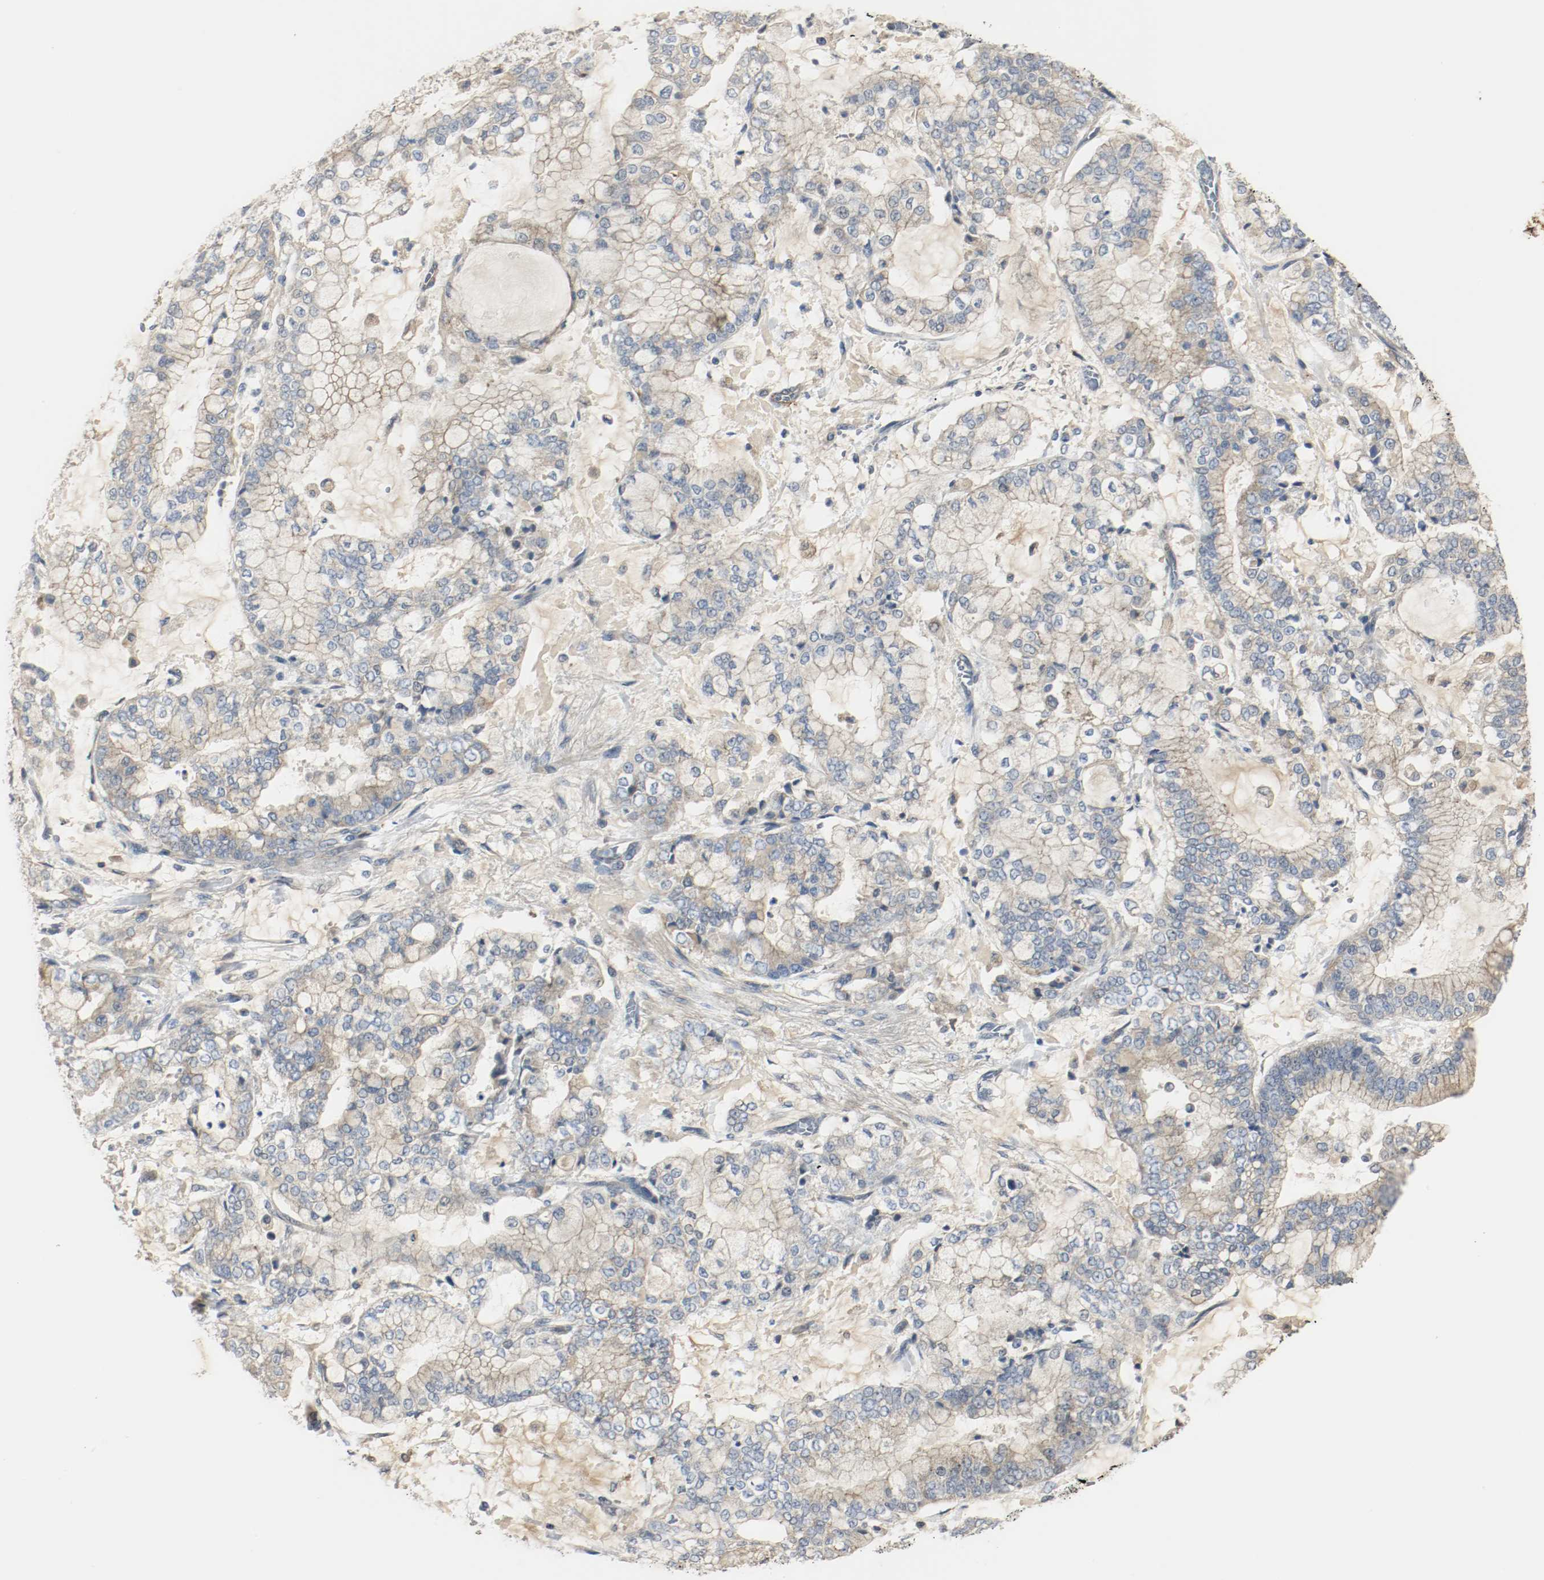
{"staining": {"intensity": "weak", "quantity": "25%-75%", "location": "cytoplasmic/membranous"}, "tissue": "stomach cancer", "cell_type": "Tumor cells", "image_type": "cancer", "snomed": [{"axis": "morphology", "description": "Normal tissue, NOS"}, {"axis": "morphology", "description": "Adenocarcinoma, NOS"}, {"axis": "topography", "description": "Stomach, upper"}, {"axis": "topography", "description": "Stomach"}], "caption": "The photomicrograph reveals staining of adenocarcinoma (stomach), revealing weak cytoplasmic/membranous protein staining (brown color) within tumor cells.", "gene": "MELTF", "patient": {"sex": "male", "age": 76}}